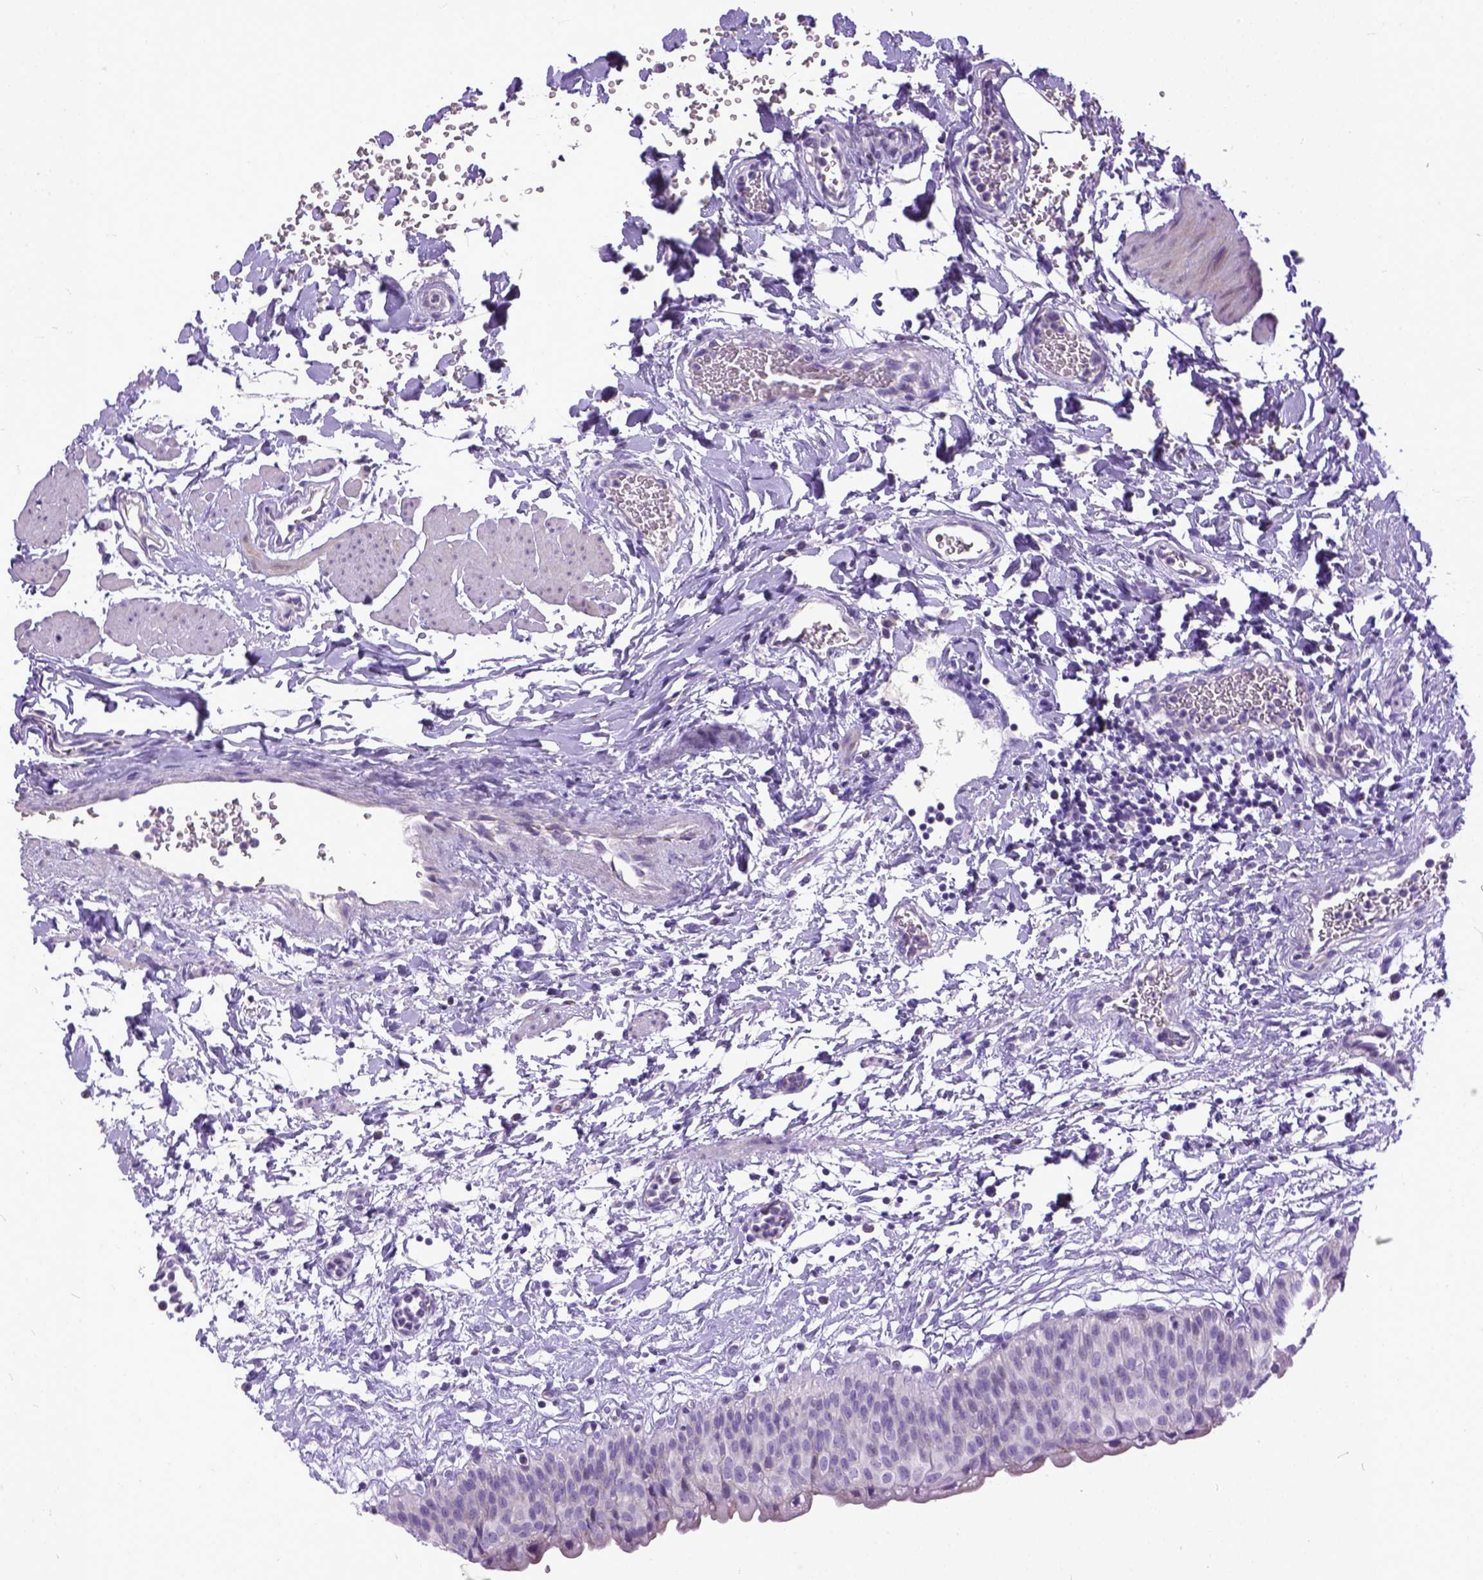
{"staining": {"intensity": "negative", "quantity": "none", "location": "none"}, "tissue": "urinary bladder", "cell_type": "Urothelial cells", "image_type": "normal", "snomed": [{"axis": "morphology", "description": "Normal tissue, NOS"}, {"axis": "topography", "description": "Urinary bladder"}], "caption": "Histopathology image shows no protein positivity in urothelial cells of benign urinary bladder.", "gene": "PLK5", "patient": {"sex": "male", "age": 55}}